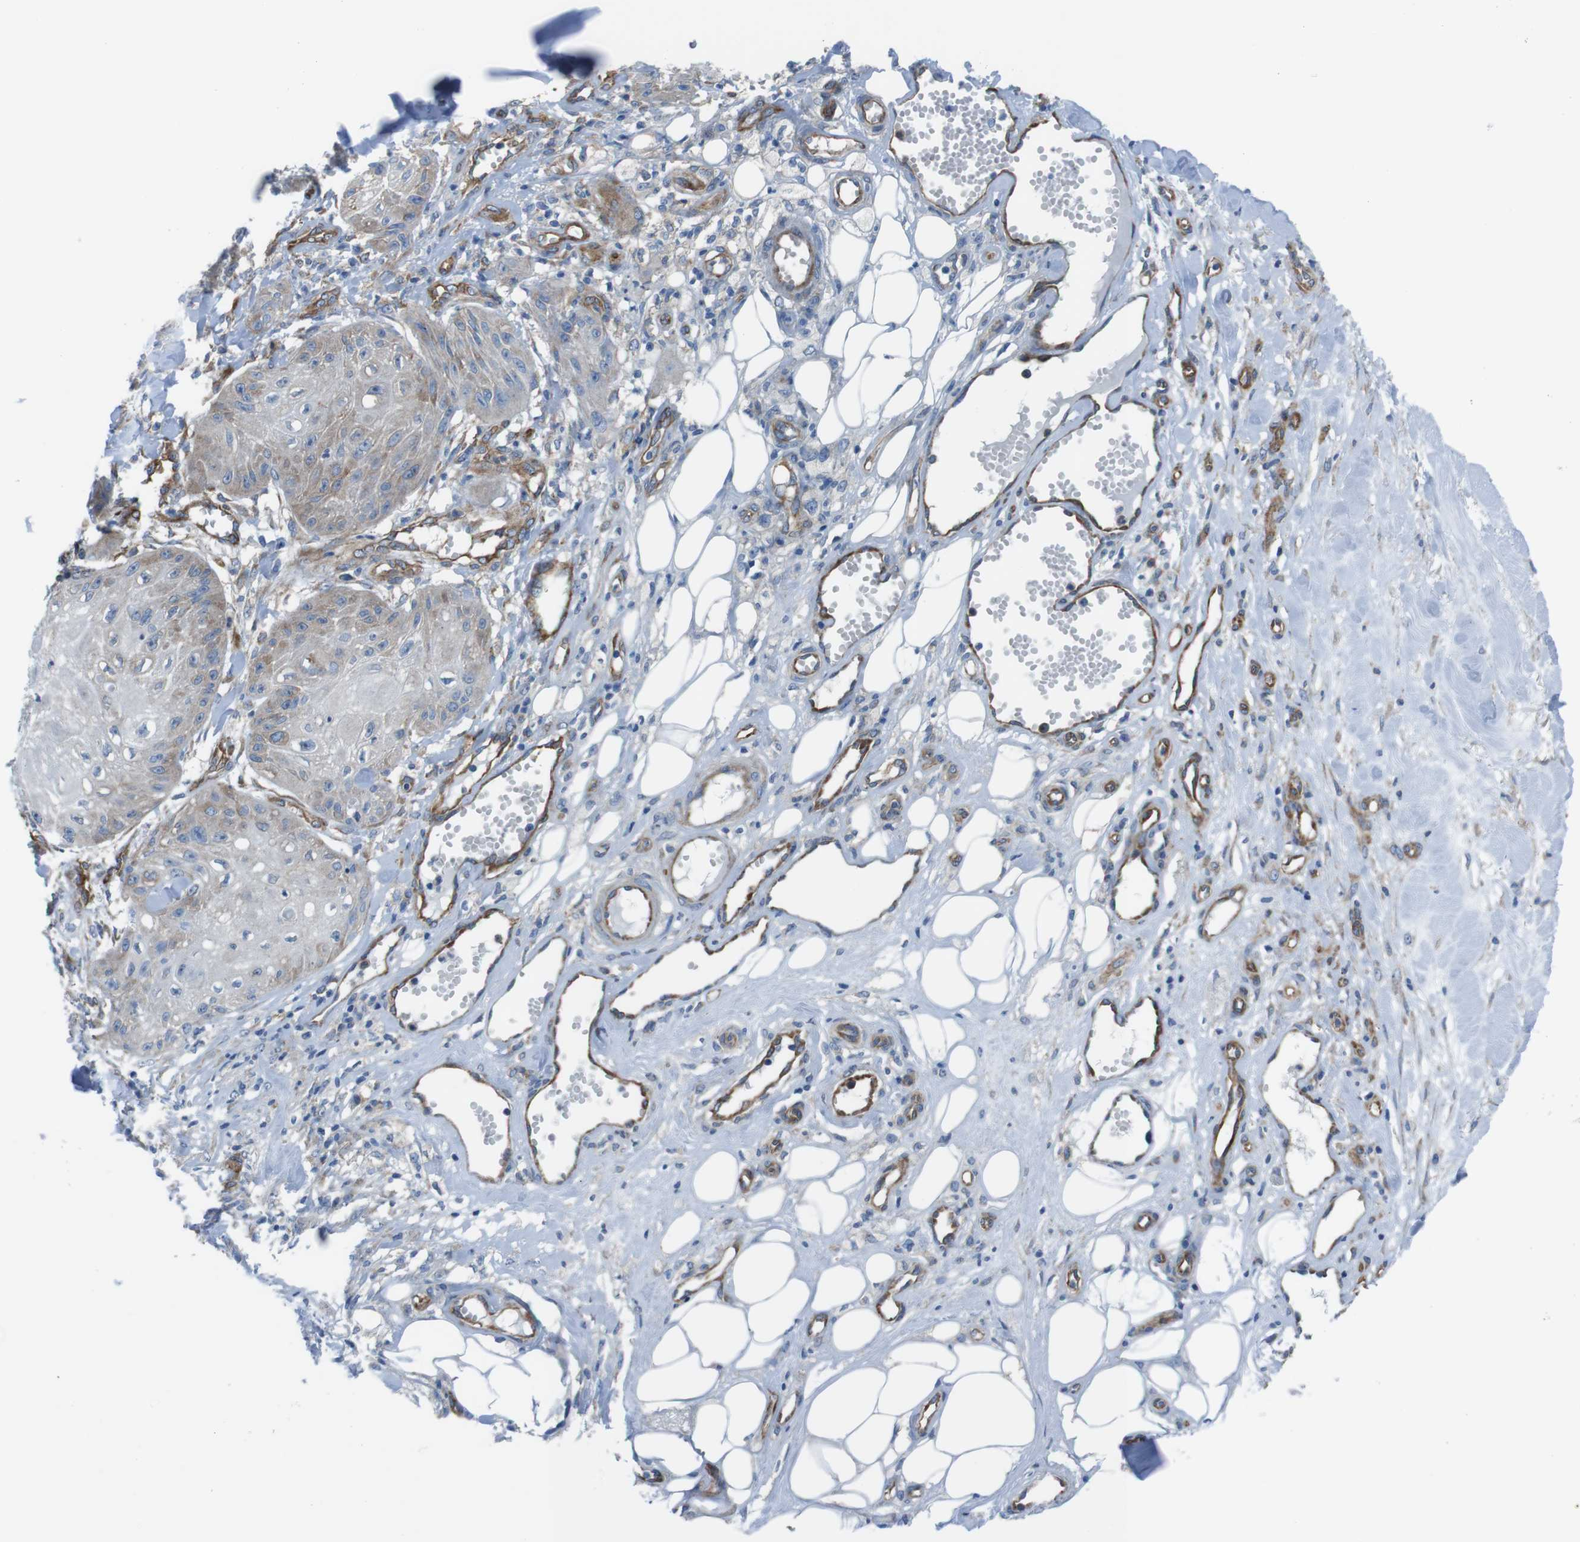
{"staining": {"intensity": "weak", "quantity": ">75%", "location": "cytoplasmic/membranous"}, "tissue": "skin cancer", "cell_type": "Tumor cells", "image_type": "cancer", "snomed": [{"axis": "morphology", "description": "Squamous cell carcinoma, NOS"}, {"axis": "topography", "description": "Skin"}], "caption": "Tumor cells demonstrate low levels of weak cytoplasmic/membranous staining in about >75% of cells in human skin cancer.", "gene": "DIAPH2", "patient": {"sex": "male", "age": 74}}